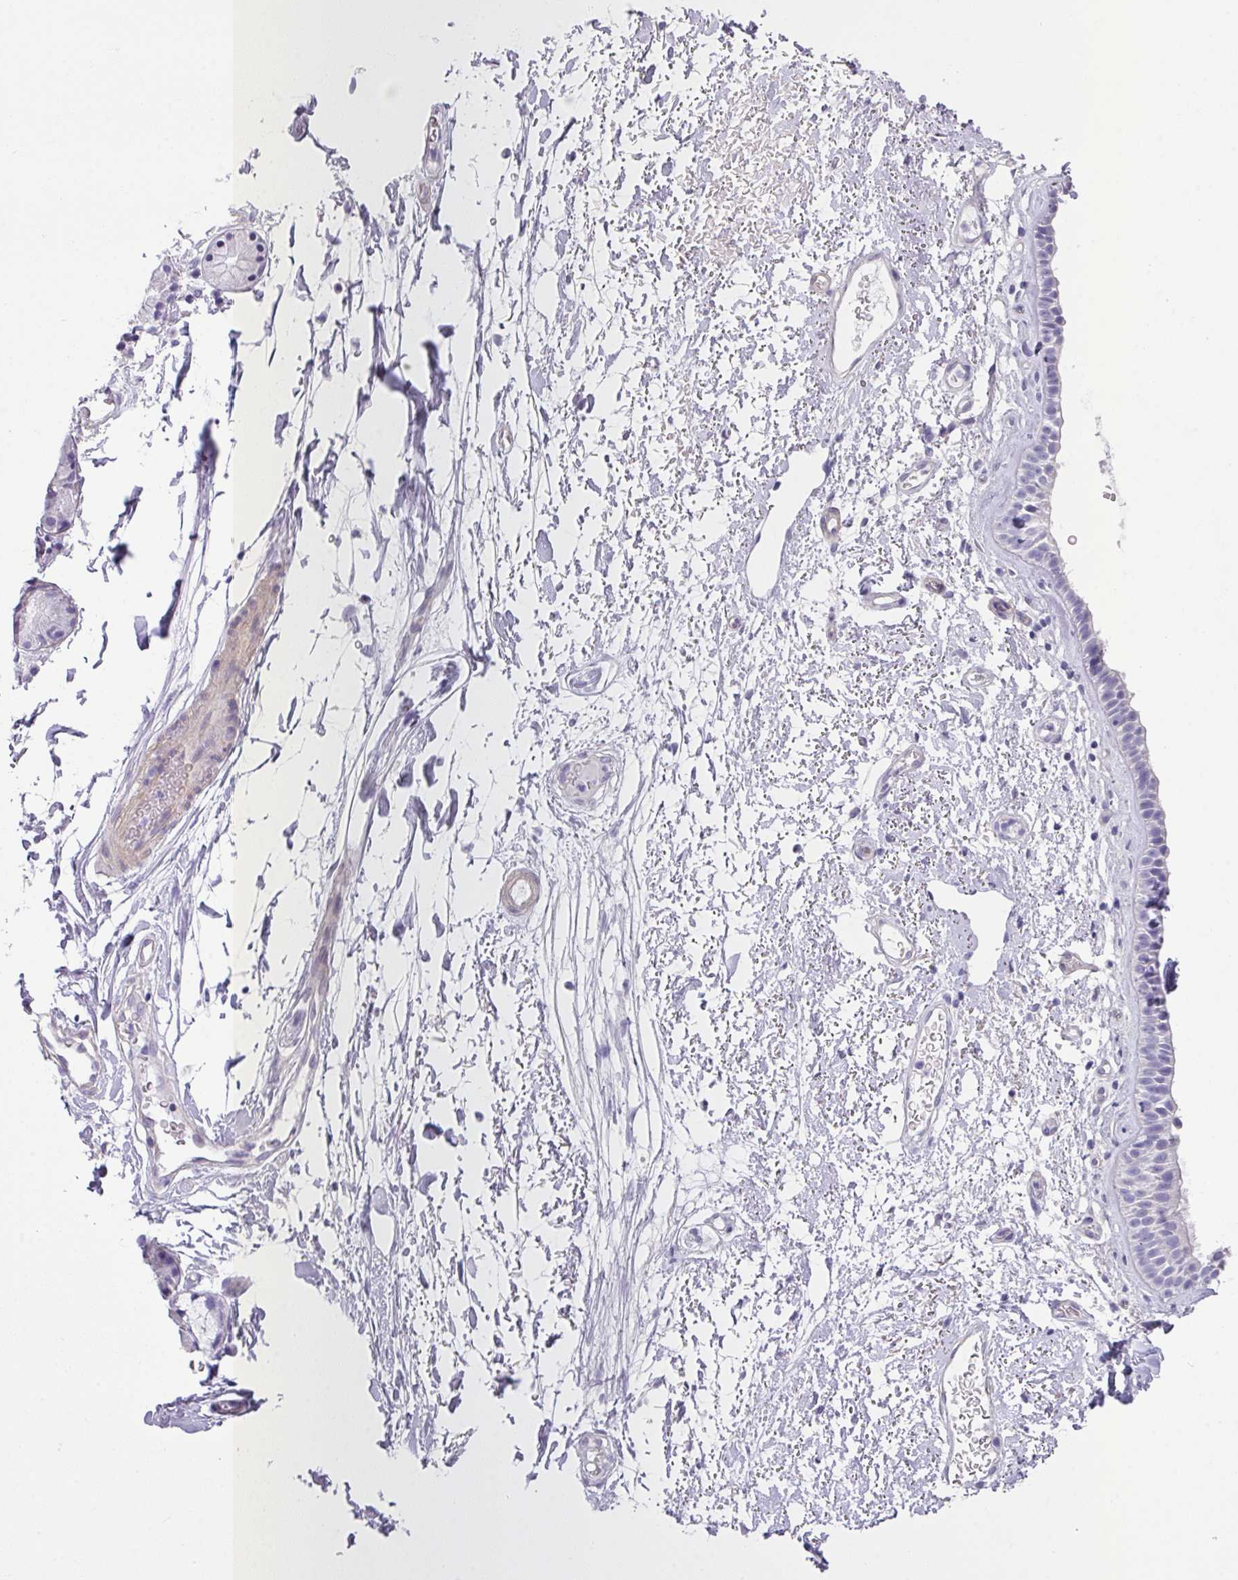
{"staining": {"intensity": "negative", "quantity": "none", "location": "none"}, "tissue": "nasopharynx", "cell_type": "Respiratory epithelial cells", "image_type": "normal", "snomed": [{"axis": "morphology", "description": "Normal tissue, NOS"}, {"axis": "topography", "description": "Cartilage tissue"}, {"axis": "topography", "description": "Nasopharynx"}], "caption": "Protein analysis of normal nasopharynx exhibits no significant staining in respiratory epithelial cells.", "gene": "GLI4", "patient": {"sex": "male", "age": 56}}